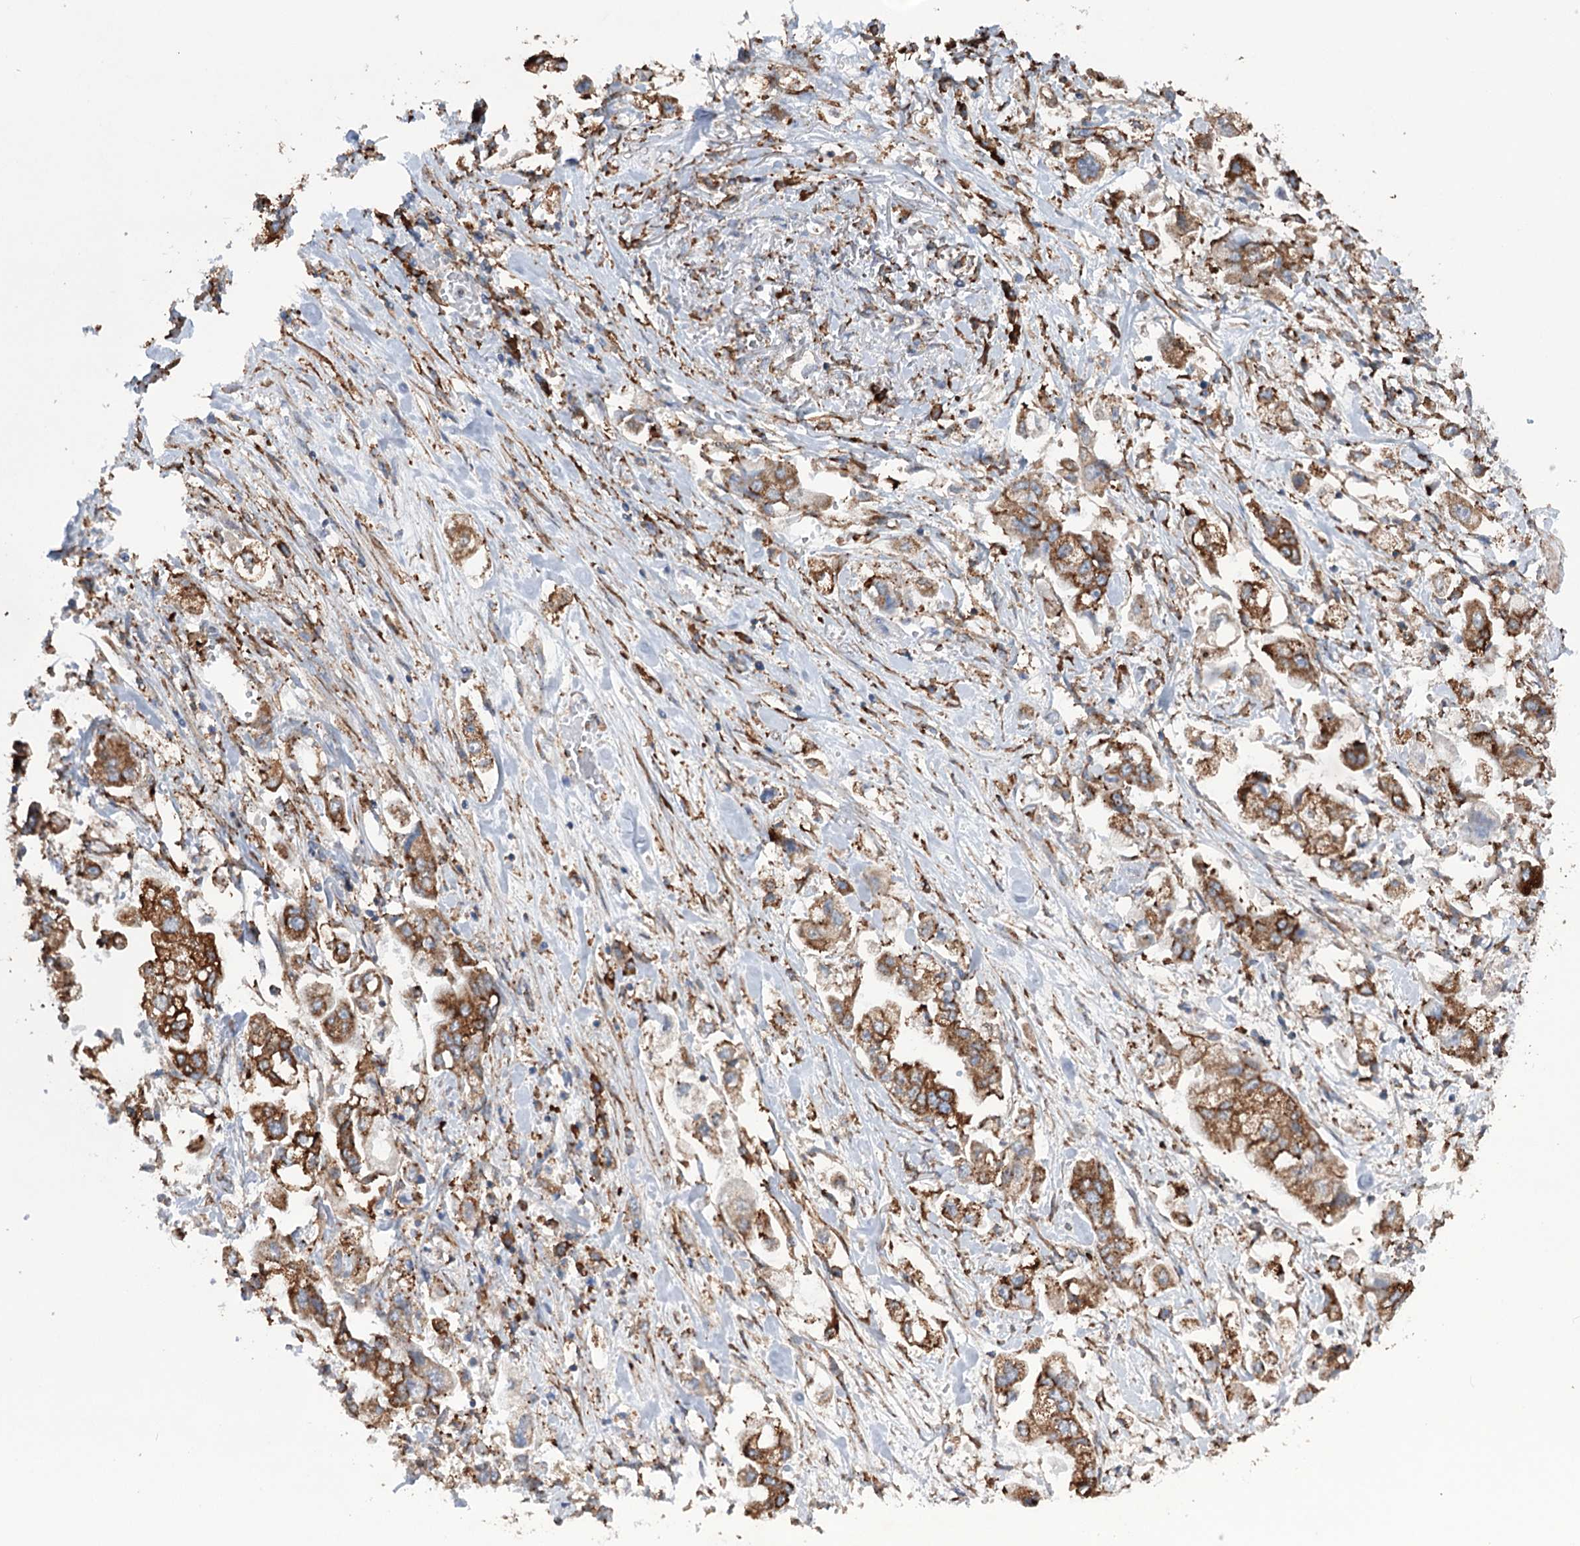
{"staining": {"intensity": "strong", "quantity": ">75%", "location": "cytoplasmic/membranous"}, "tissue": "stomach cancer", "cell_type": "Tumor cells", "image_type": "cancer", "snomed": [{"axis": "morphology", "description": "Adenocarcinoma, NOS"}, {"axis": "topography", "description": "Stomach"}], "caption": "Tumor cells display high levels of strong cytoplasmic/membranous positivity in approximately >75% of cells in human stomach cancer.", "gene": "TRIM71", "patient": {"sex": "male", "age": 62}}